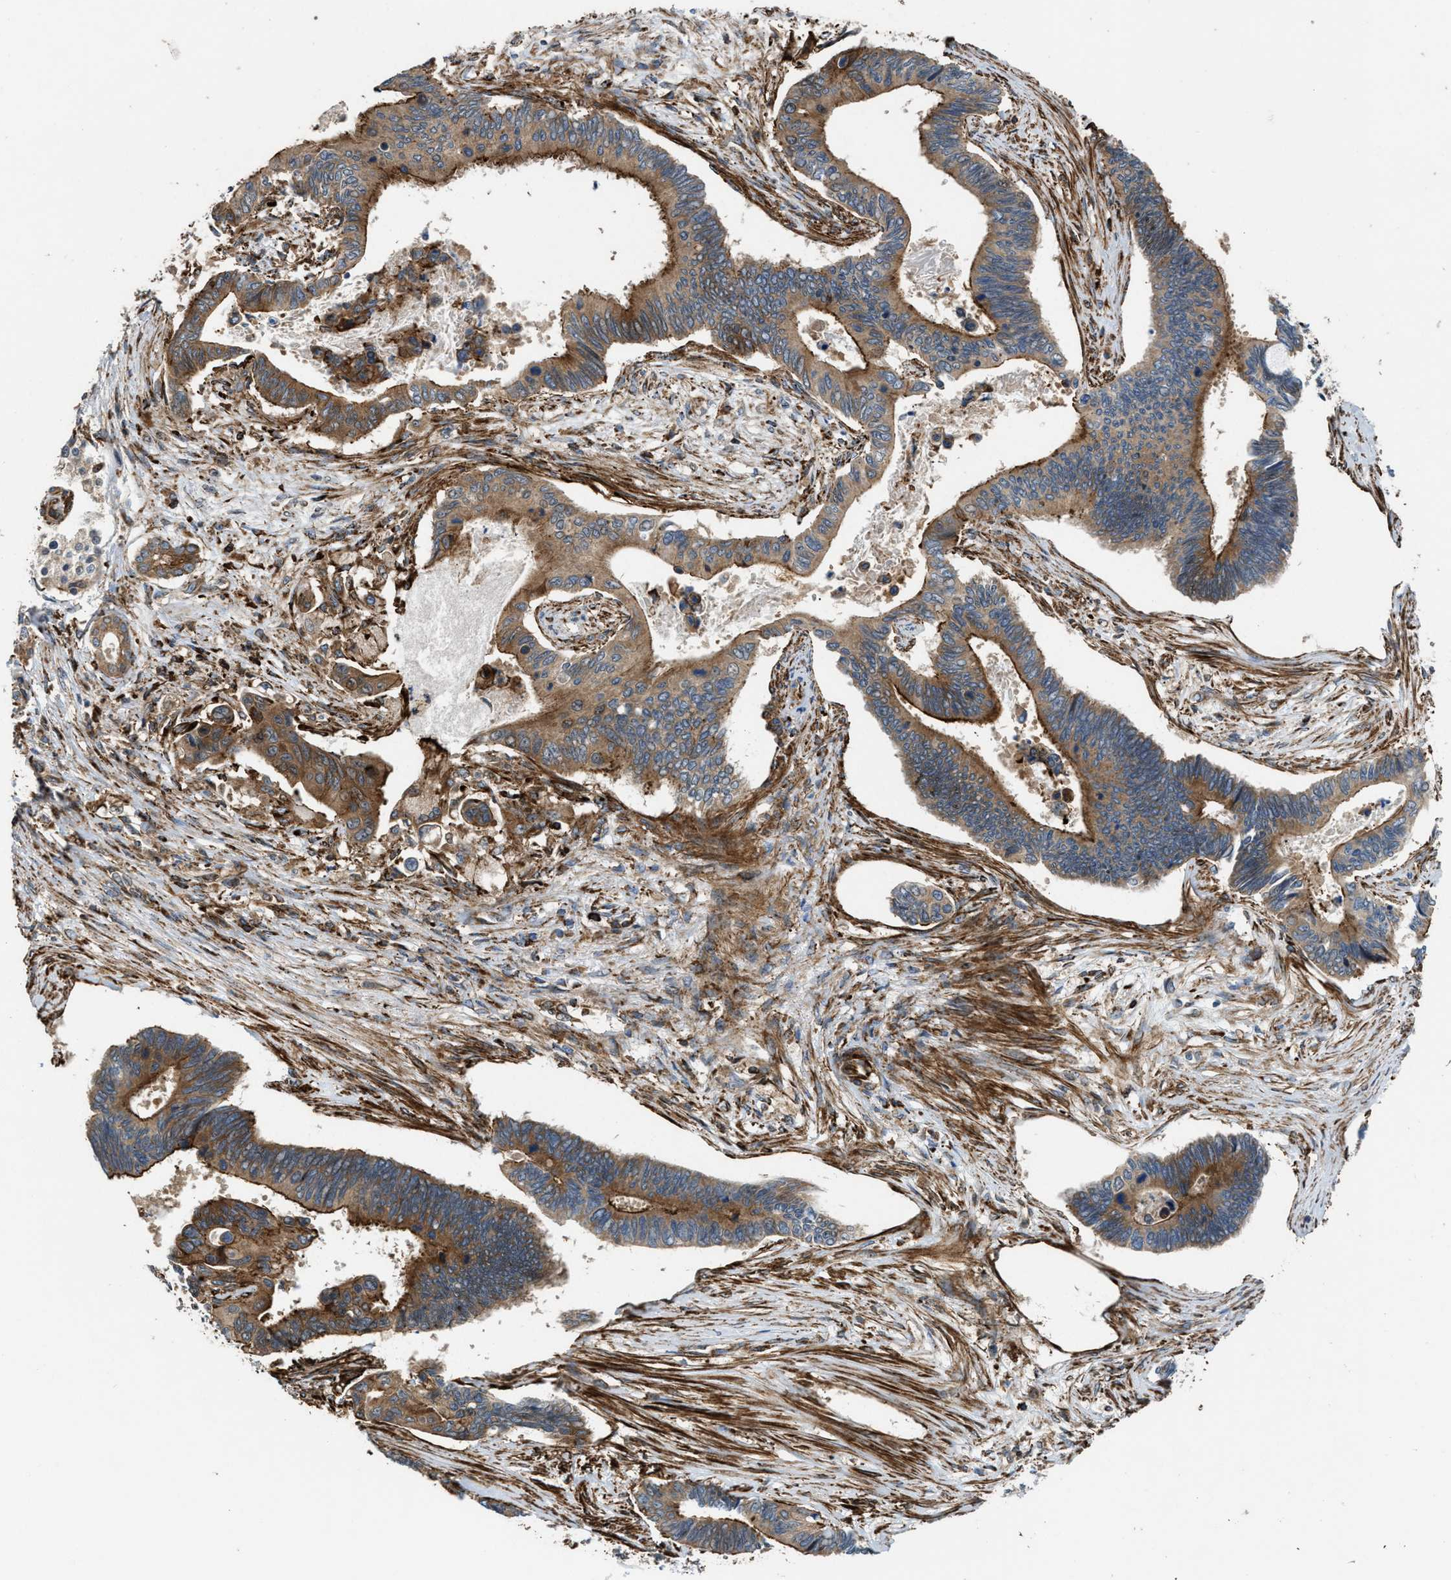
{"staining": {"intensity": "moderate", "quantity": ">75%", "location": "cytoplasmic/membranous"}, "tissue": "pancreatic cancer", "cell_type": "Tumor cells", "image_type": "cancer", "snomed": [{"axis": "morphology", "description": "Adenocarcinoma, NOS"}, {"axis": "topography", "description": "Pancreas"}], "caption": "Immunohistochemical staining of pancreatic cancer (adenocarcinoma) reveals moderate cytoplasmic/membranous protein positivity in about >75% of tumor cells.", "gene": "EGLN1", "patient": {"sex": "female", "age": 70}}